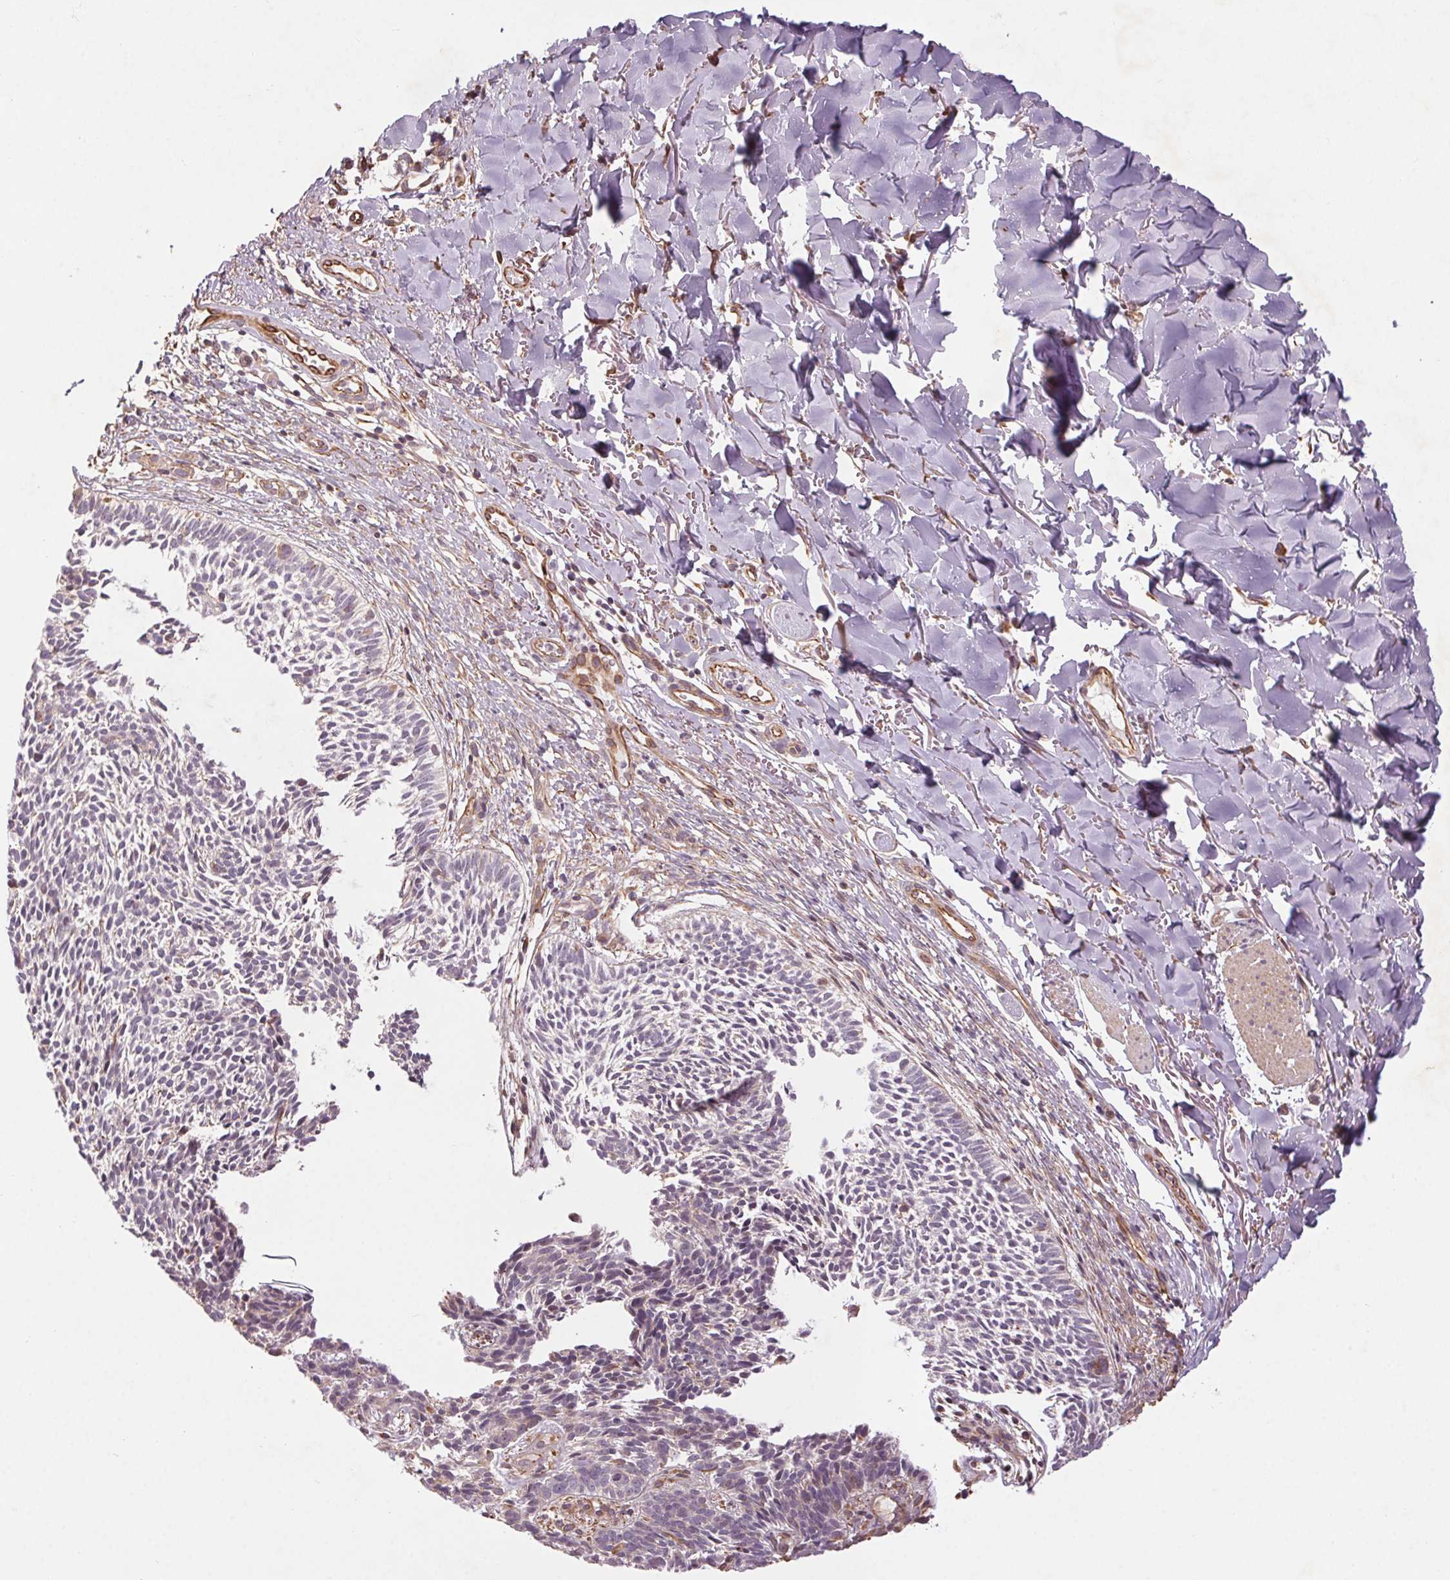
{"staining": {"intensity": "negative", "quantity": "none", "location": "none"}, "tissue": "skin cancer", "cell_type": "Tumor cells", "image_type": "cancer", "snomed": [{"axis": "morphology", "description": "Basal cell carcinoma"}, {"axis": "topography", "description": "Skin"}], "caption": "Tumor cells are negative for brown protein staining in skin basal cell carcinoma.", "gene": "CCSER1", "patient": {"sex": "male", "age": 78}}